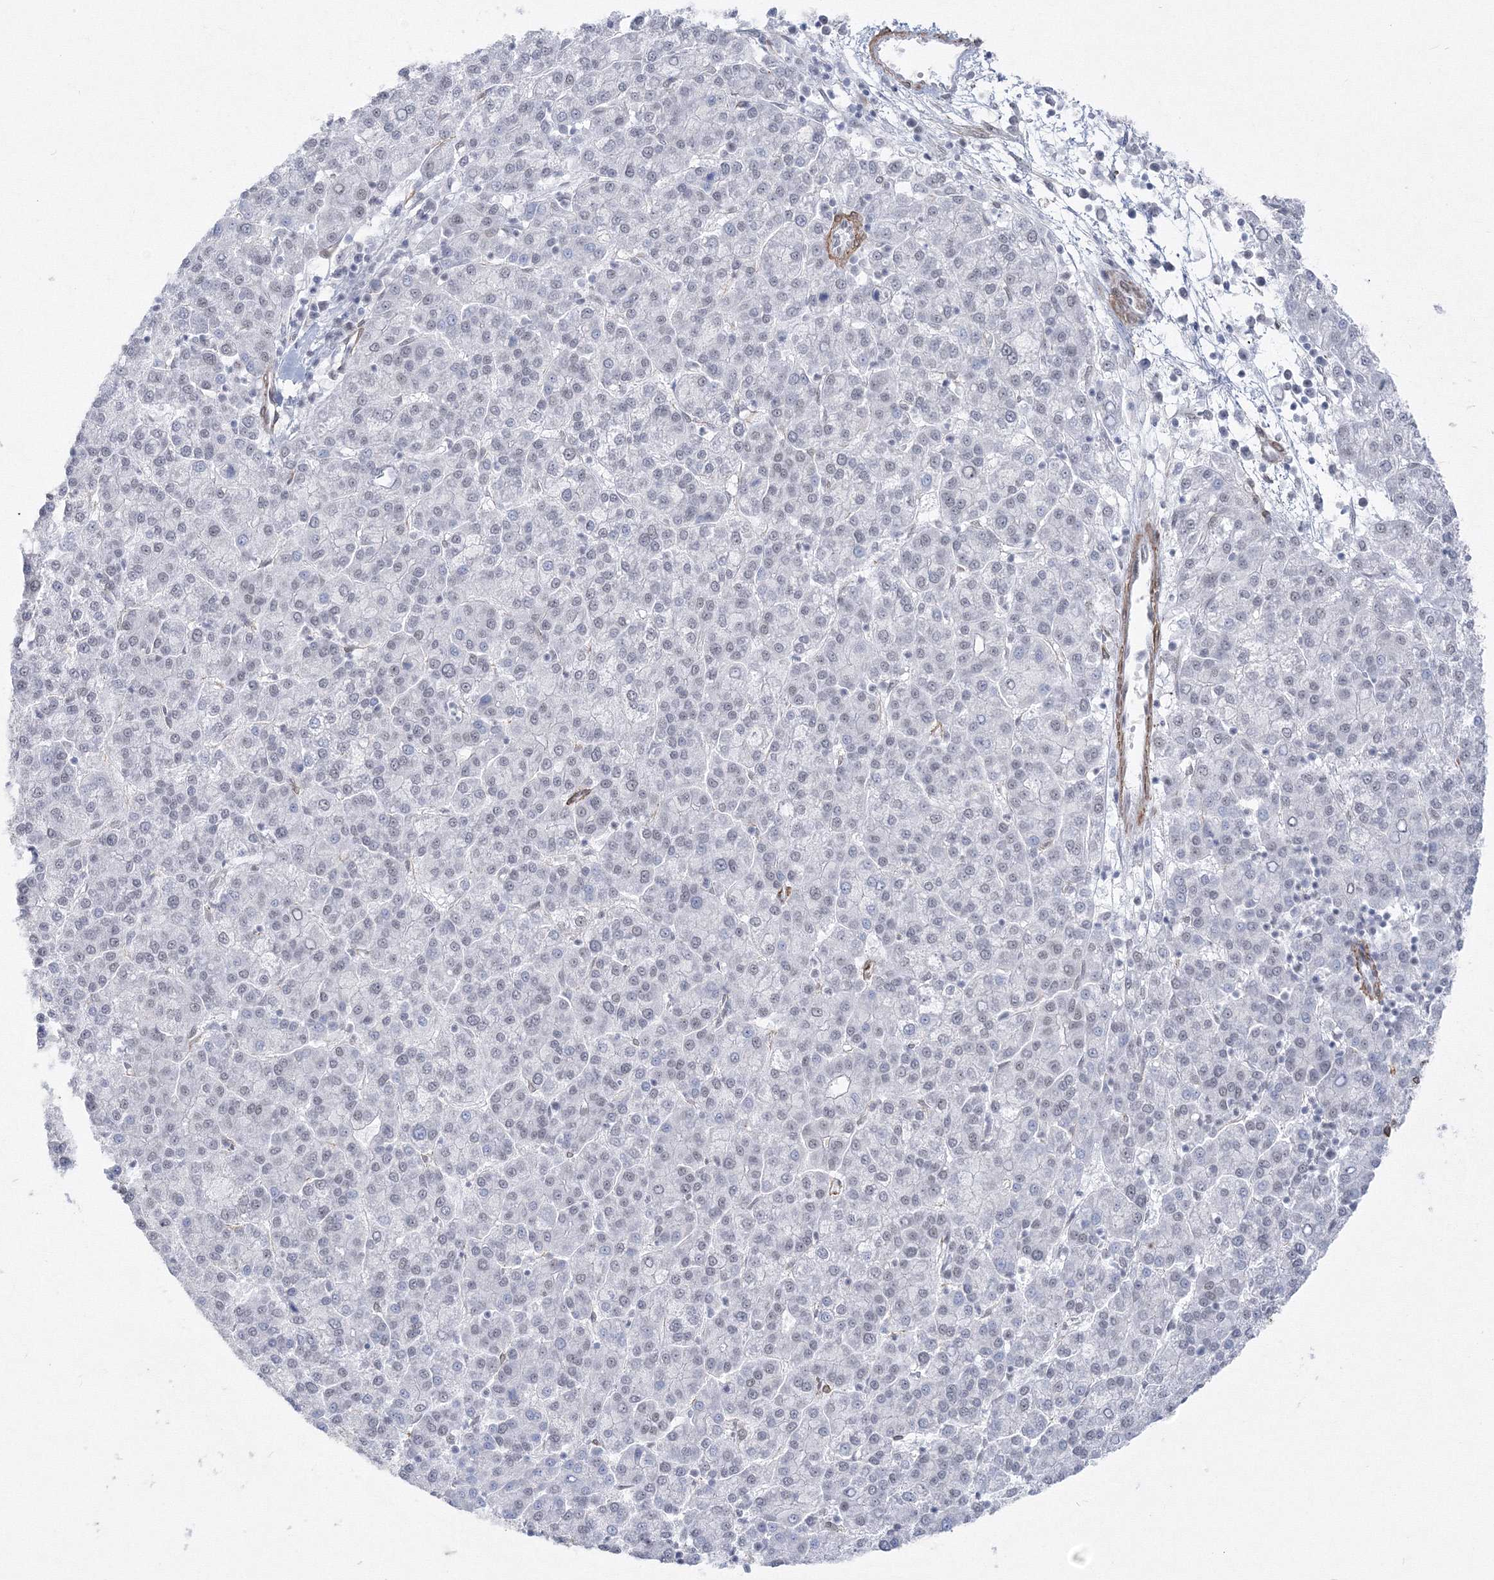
{"staining": {"intensity": "negative", "quantity": "none", "location": "none"}, "tissue": "liver cancer", "cell_type": "Tumor cells", "image_type": "cancer", "snomed": [{"axis": "morphology", "description": "Carcinoma, Hepatocellular, NOS"}, {"axis": "topography", "description": "Liver"}], "caption": "High power microscopy photomicrograph of an IHC image of hepatocellular carcinoma (liver), revealing no significant positivity in tumor cells.", "gene": "ZNF638", "patient": {"sex": "female", "age": 58}}